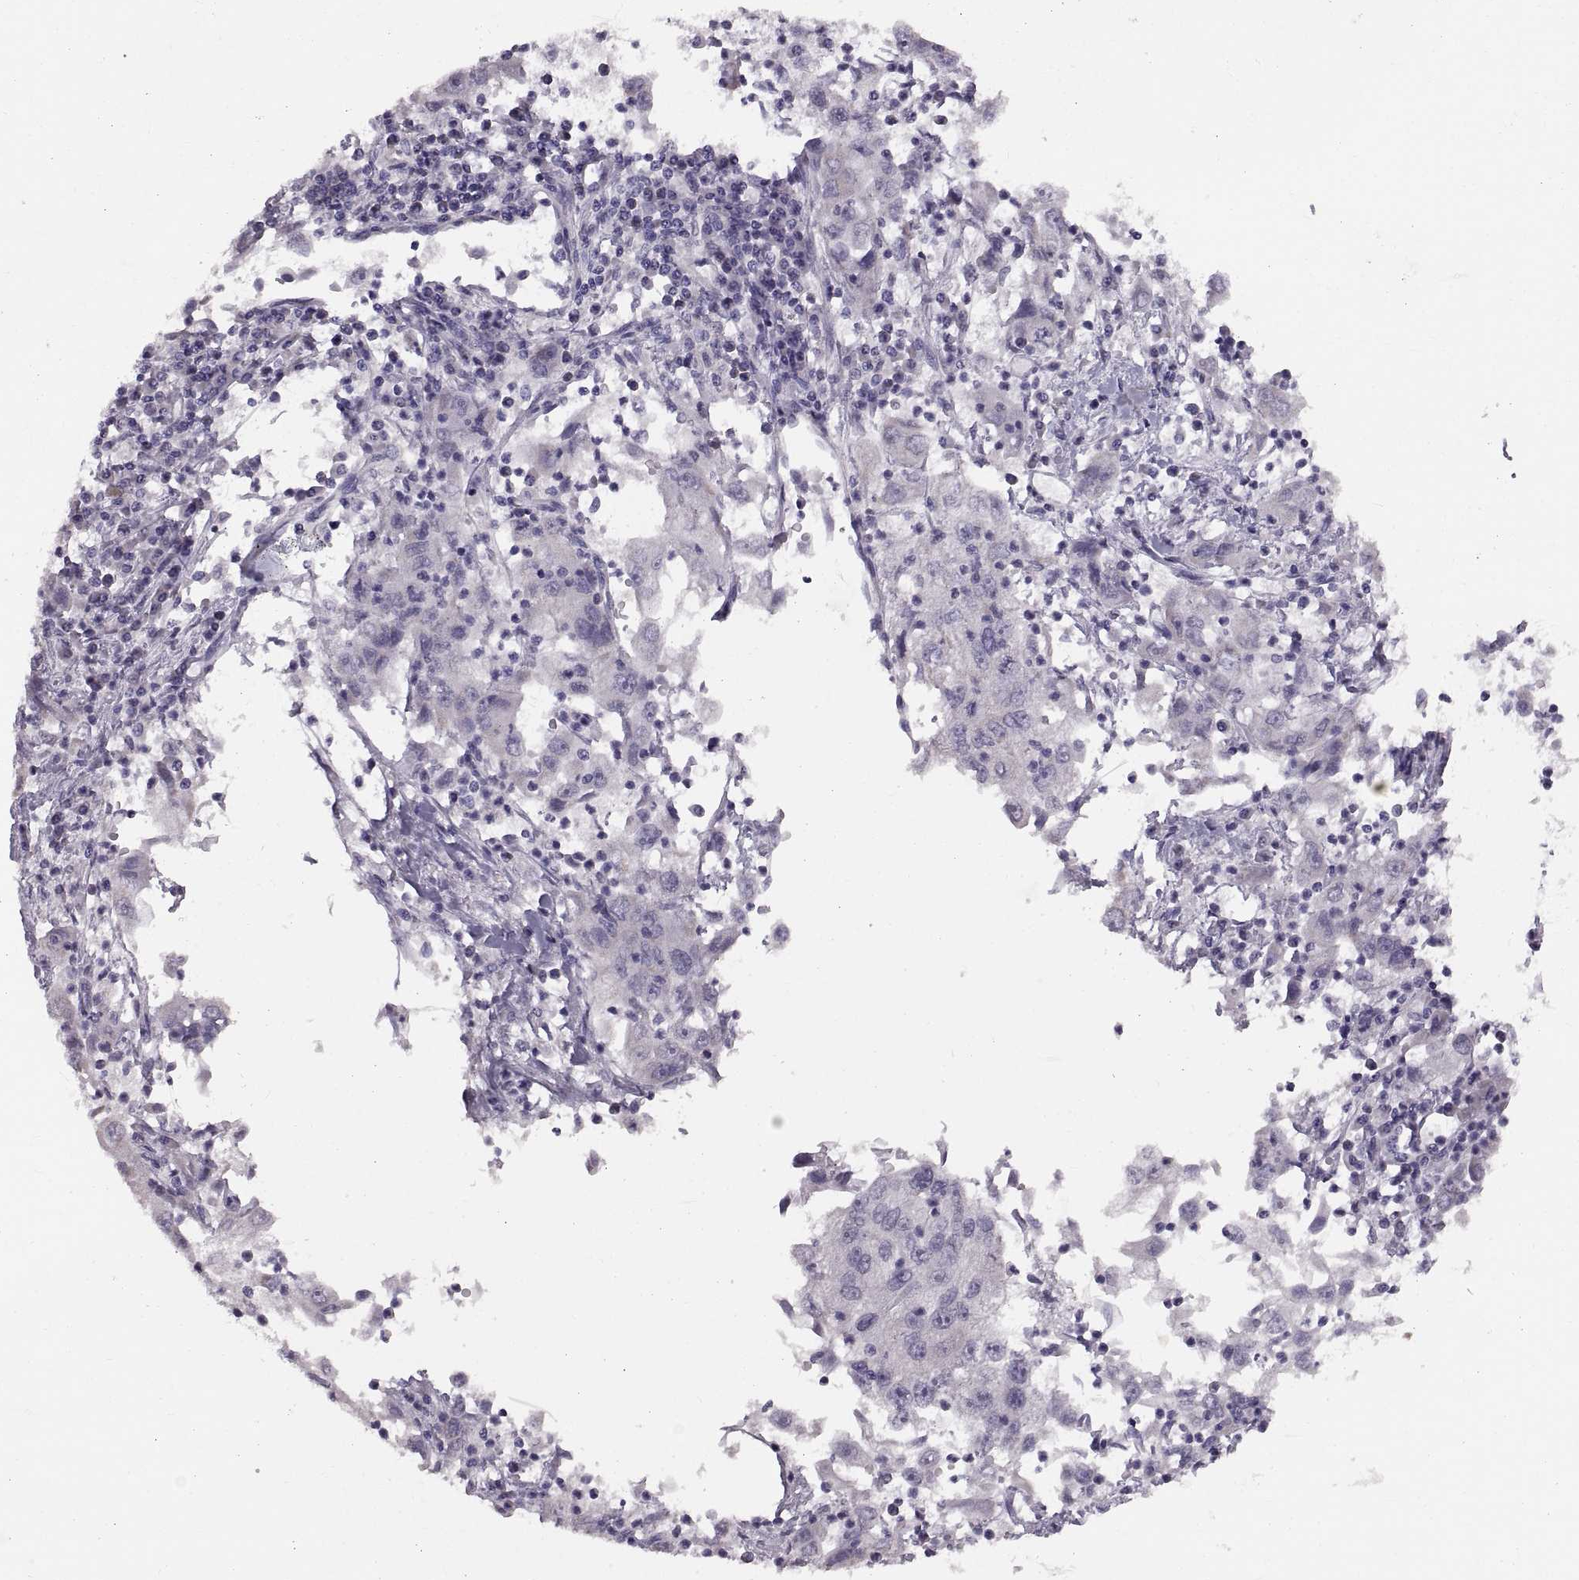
{"staining": {"intensity": "negative", "quantity": "none", "location": "none"}, "tissue": "cervical cancer", "cell_type": "Tumor cells", "image_type": "cancer", "snomed": [{"axis": "morphology", "description": "Squamous cell carcinoma, NOS"}, {"axis": "topography", "description": "Cervix"}], "caption": "Immunohistochemistry histopathology image of neoplastic tissue: human cervical cancer (squamous cell carcinoma) stained with DAB demonstrates no significant protein staining in tumor cells.", "gene": "WBP2NL", "patient": {"sex": "female", "age": 36}}